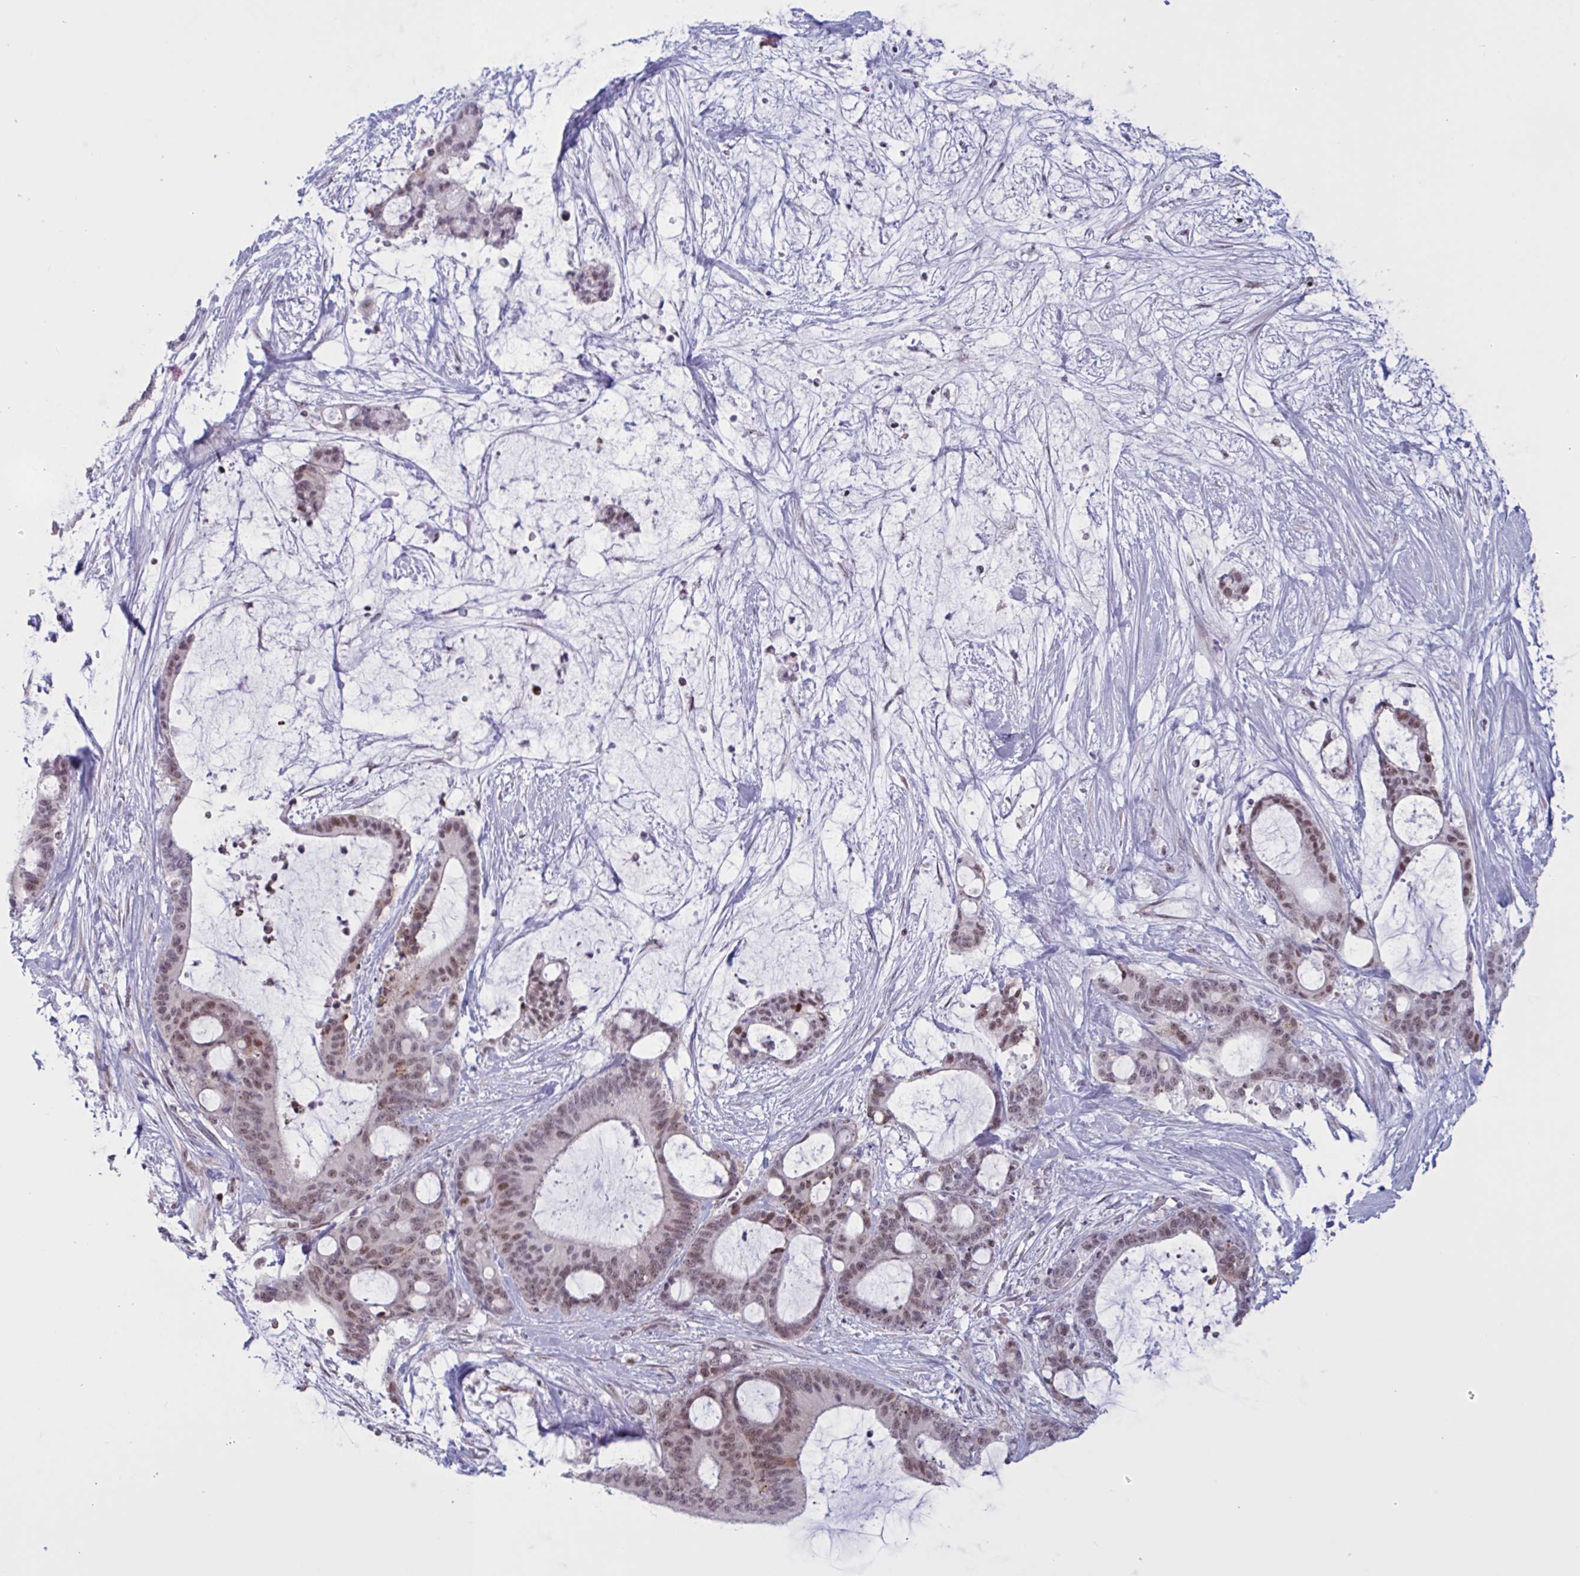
{"staining": {"intensity": "moderate", "quantity": "25%-75%", "location": "nuclear"}, "tissue": "liver cancer", "cell_type": "Tumor cells", "image_type": "cancer", "snomed": [{"axis": "morphology", "description": "Normal tissue, NOS"}, {"axis": "morphology", "description": "Cholangiocarcinoma"}, {"axis": "topography", "description": "Liver"}, {"axis": "topography", "description": "Peripheral nerve tissue"}], "caption": "Liver cancer stained with a protein marker exhibits moderate staining in tumor cells.", "gene": "PRMT6", "patient": {"sex": "female", "age": 73}}